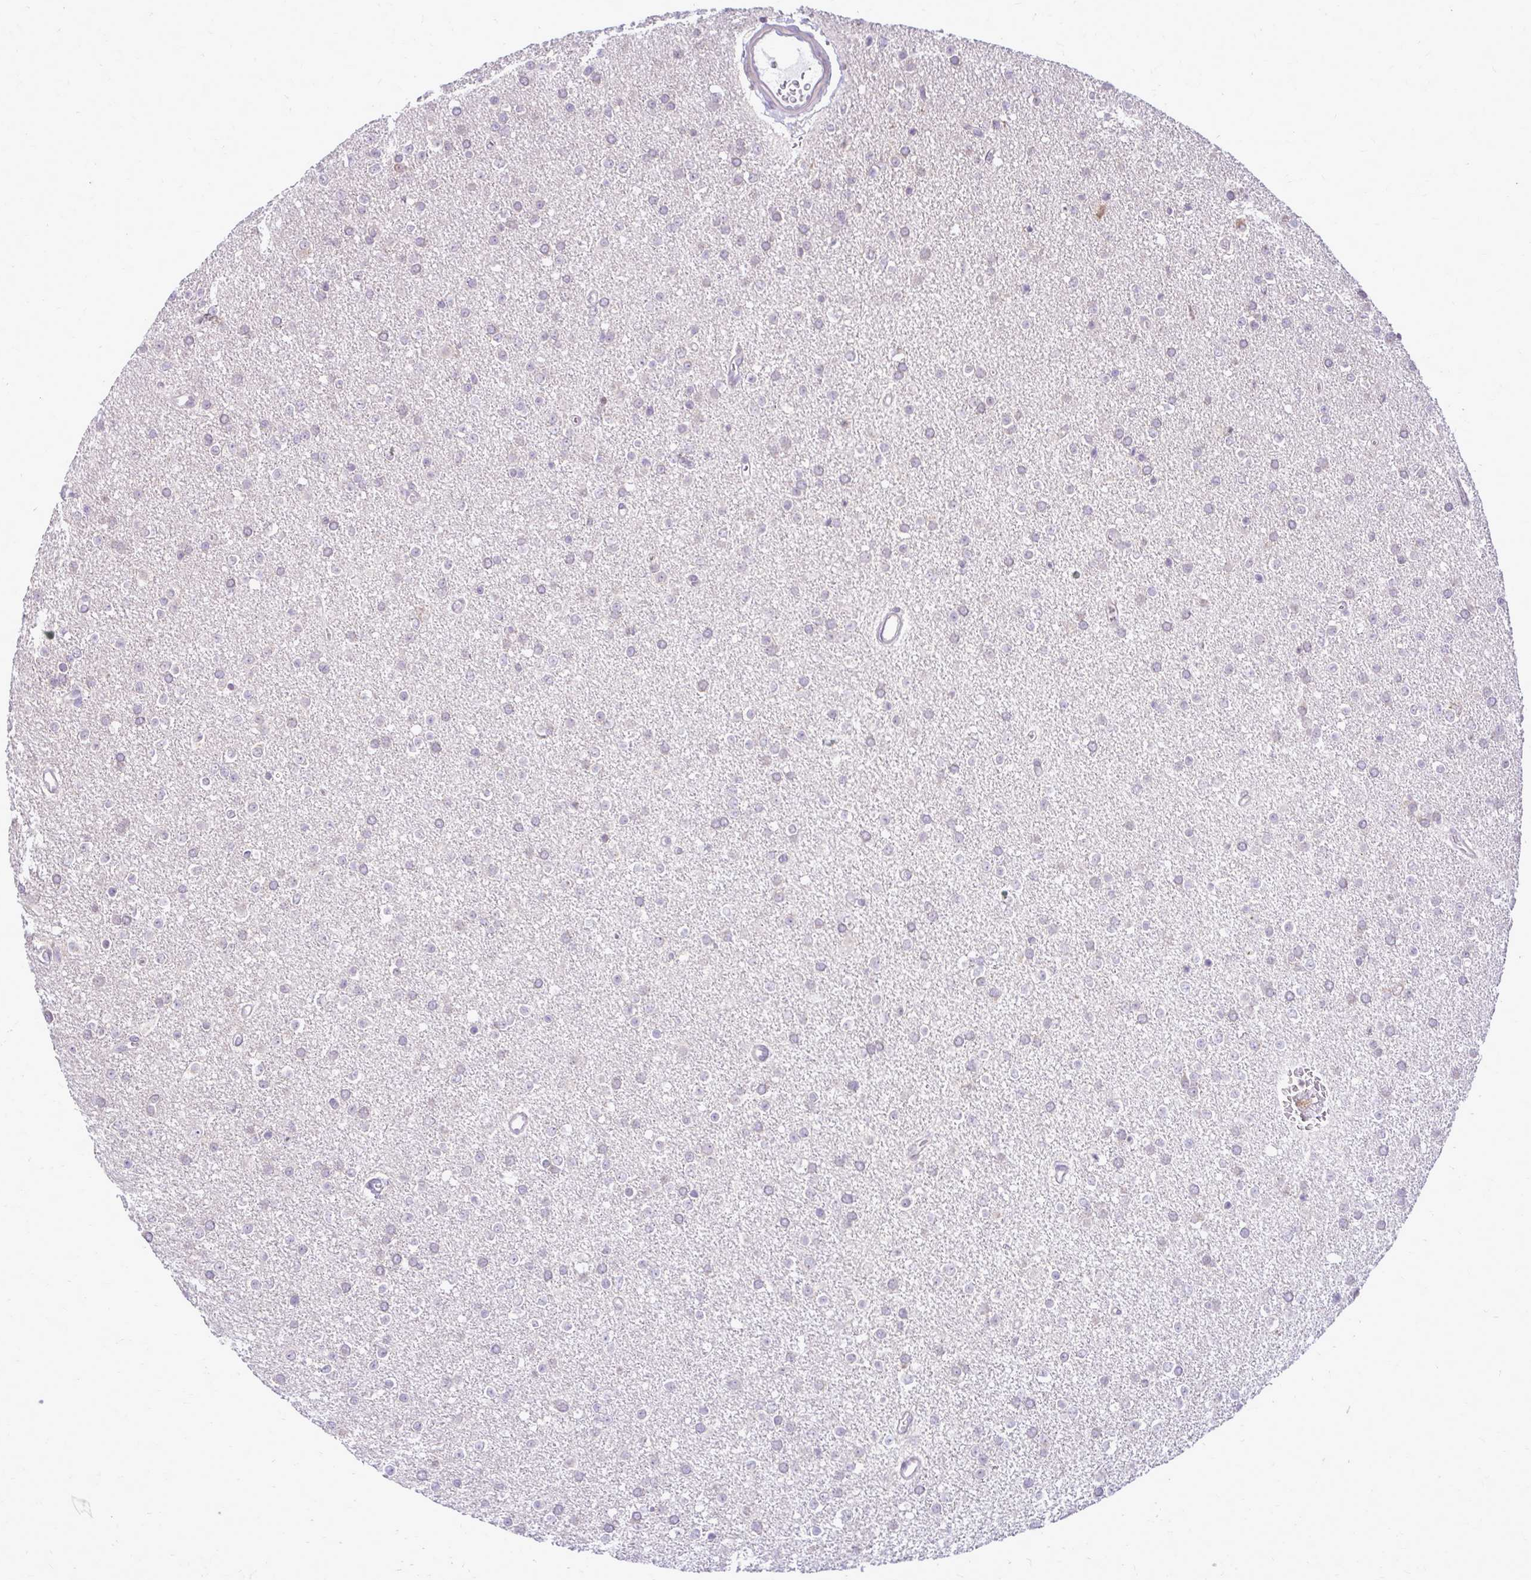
{"staining": {"intensity": "negative", "quantity": "none", "location": "none"}, "tissue": "glioma", "cell_type": "Tumor cells", "image_type": "cancer", "snomed": [{"axis": "morphology", "description": "Glioma, malignant, Low grade"}, {"axis": "topography", "description": "Brain"}], "caption": "Immunohistochemical staining of glioma shows no significant expression in tumor cells. (DAB immunohistochemistry with hematoxylin counter stain).", "gene": "DPY19L1", "patient": {"sex": "female", "age": 34}}